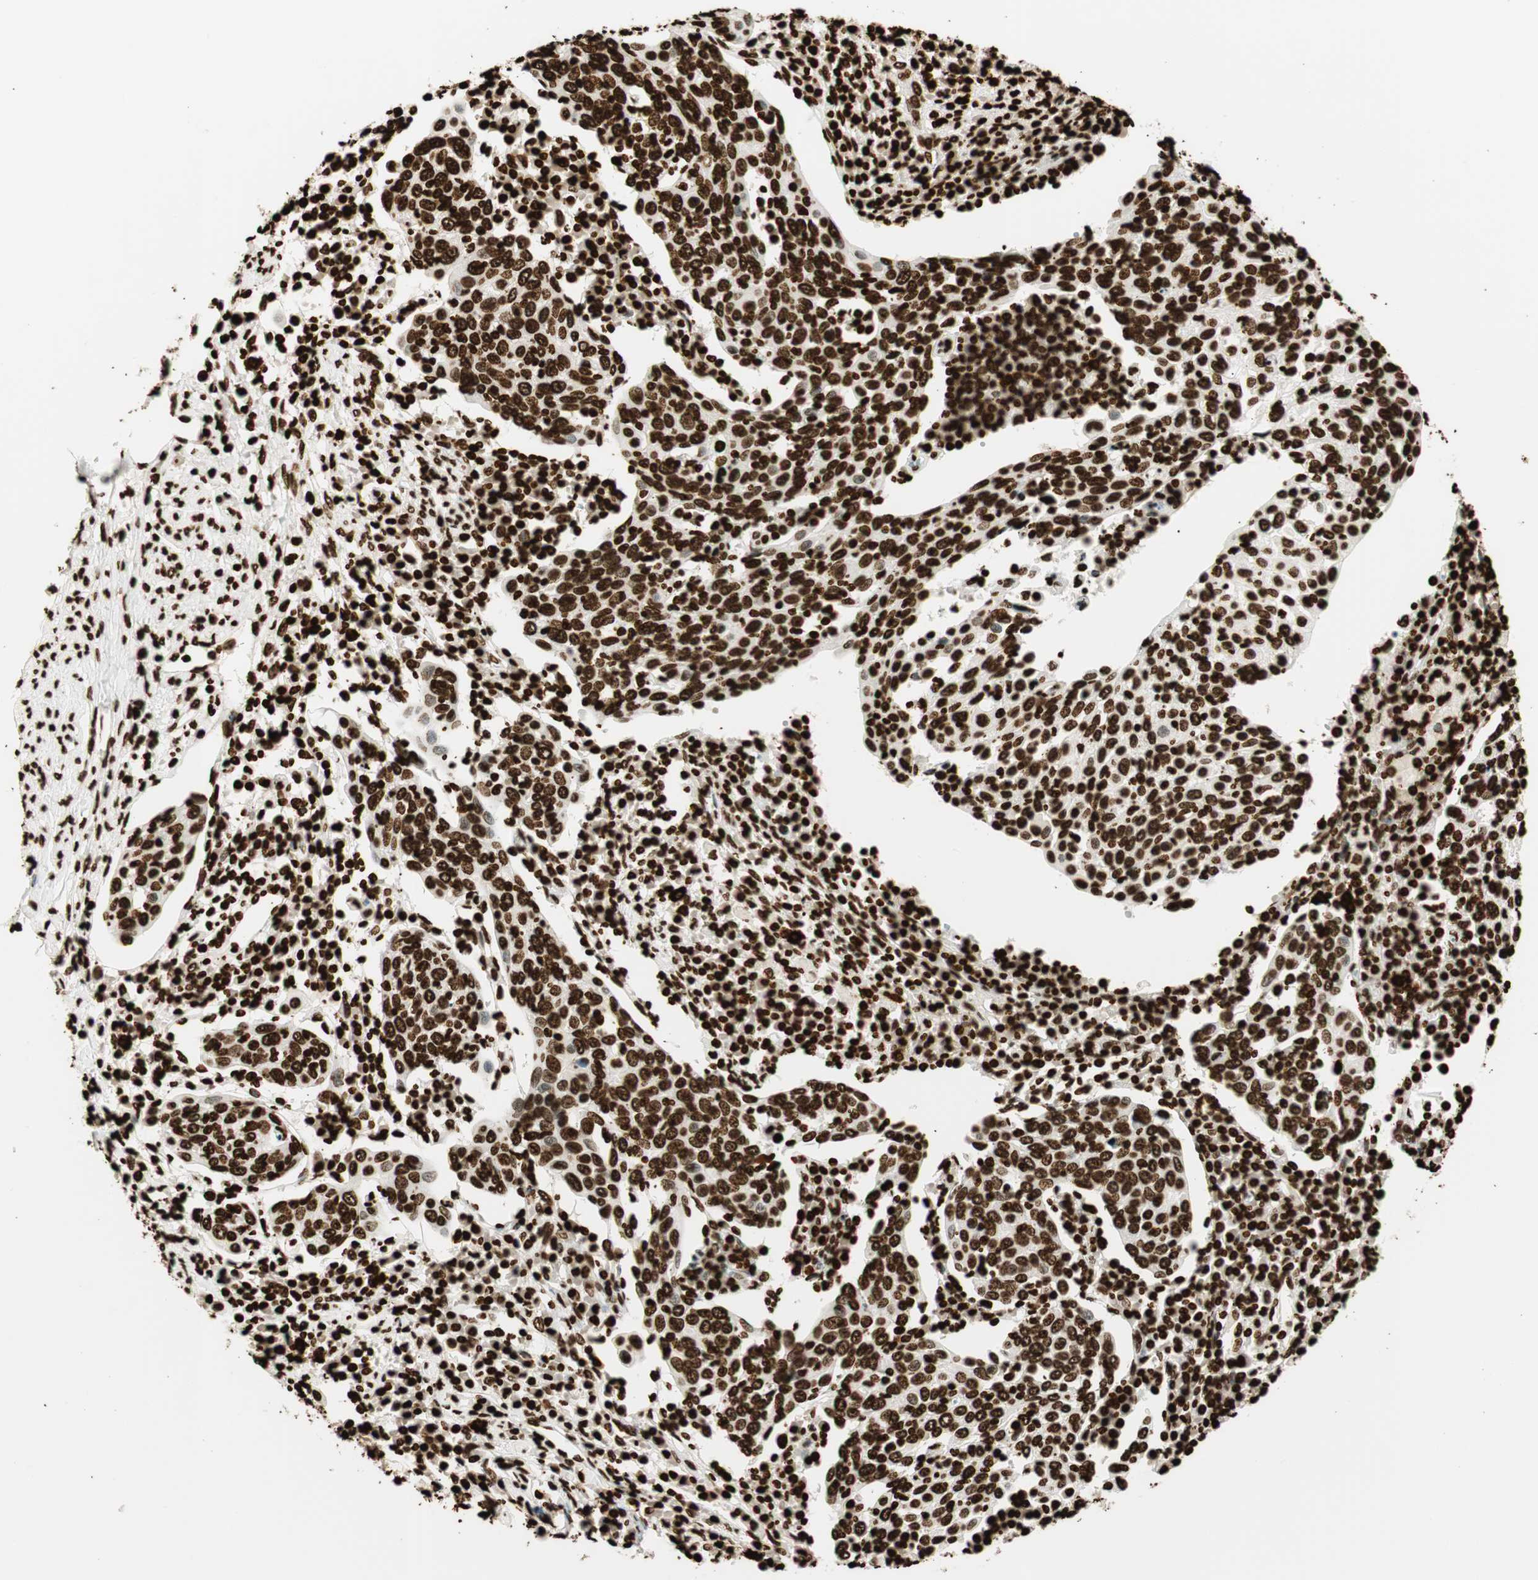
{"staining": {"intensity": "strong", "quantity": ">75%", "location": "nuclear"}, "tissue": "cervical cancer", "cell_type": "Tumor cells", "image_type": "cancer", "snomed": [{"axis": "morphology", "description": "Squamous cell carcinoma, NOS"}, {"axis": "topography", "description": "Cervix"}], "caption": "Squamous cell carcinoma (cervical) stained with a brown dye demonstrates strong nuclear positive positivity in approximately >75% of tumor cells.", "gene": "GLI2", "patient": {"sex": "female", "age": 40}}